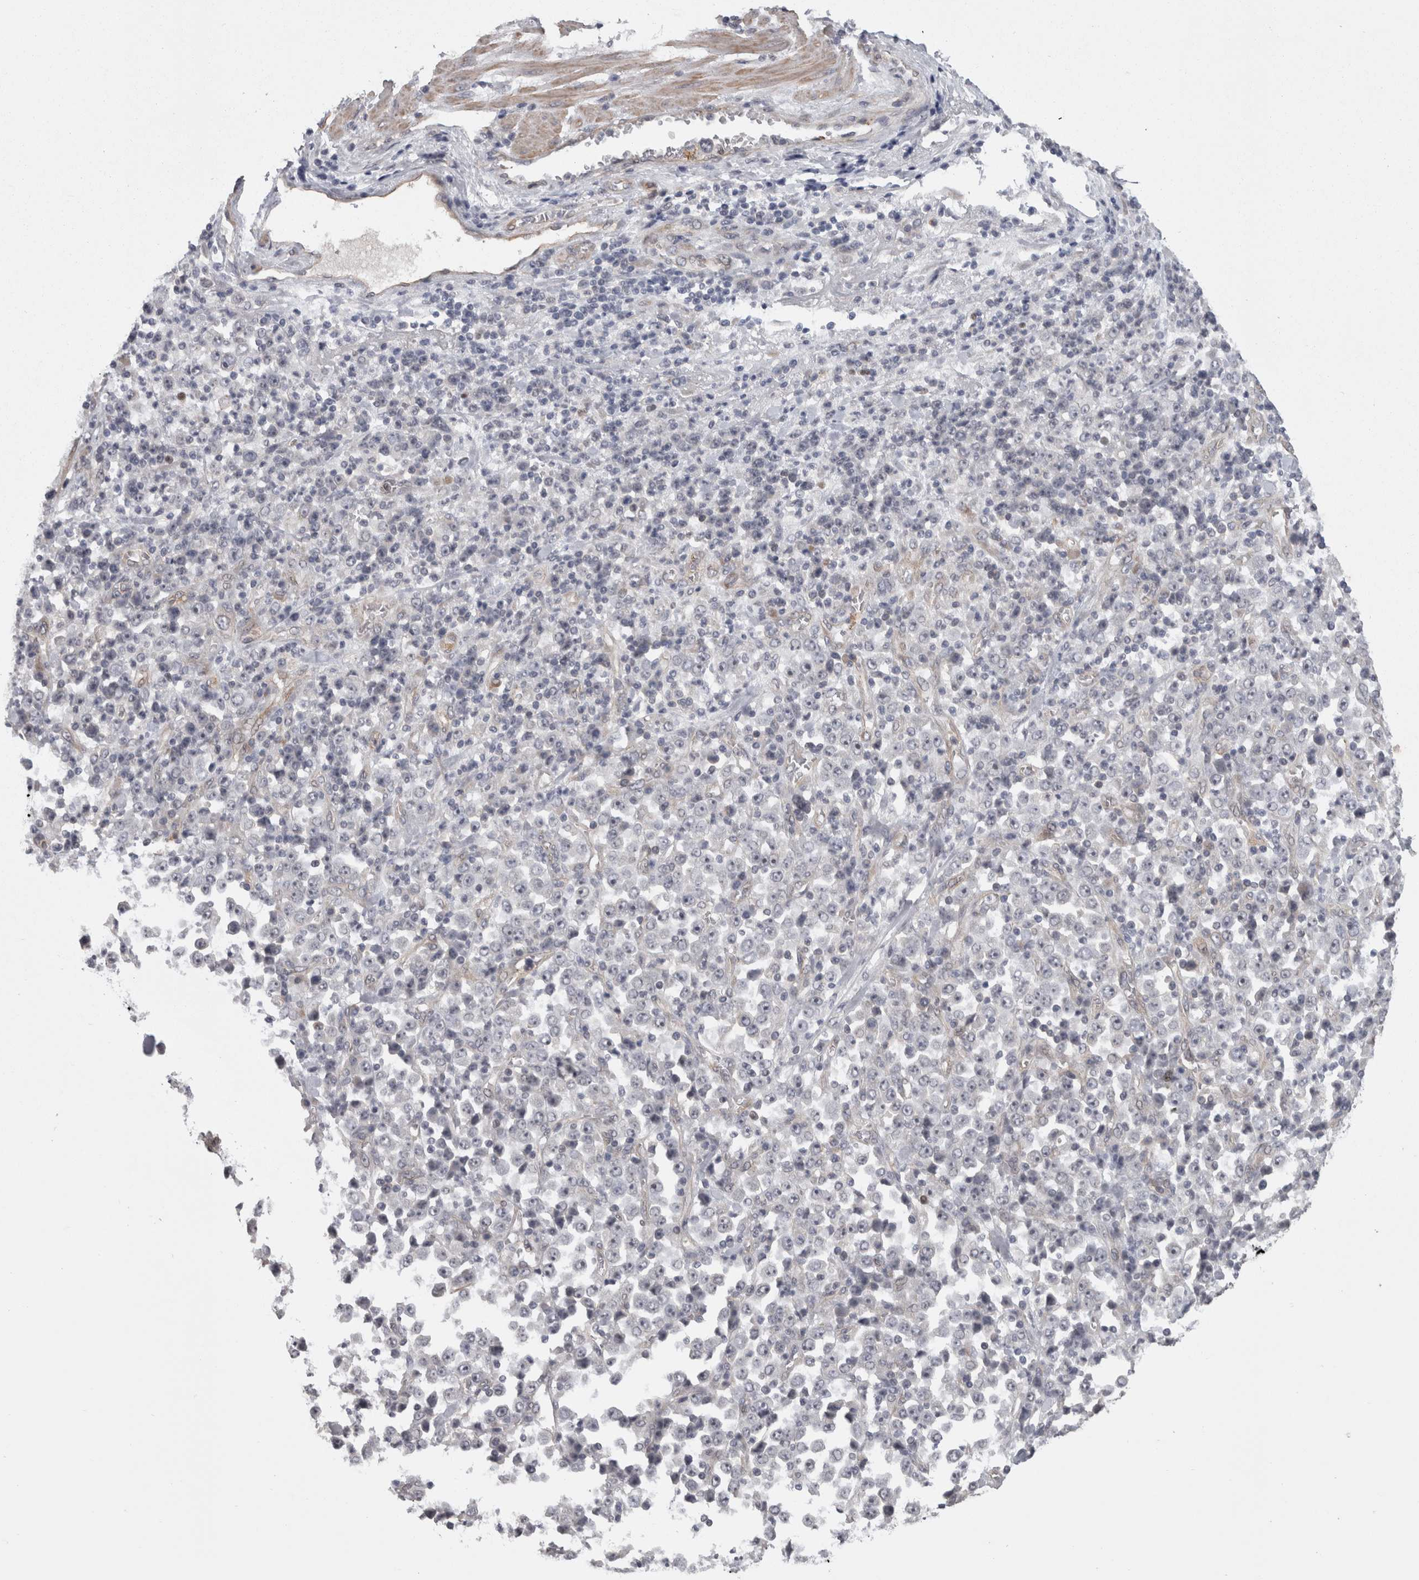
{"staining": {"intensity": "negative", "quantity": "none", "location": "none"}, "tissue": "stomach cancer", "cell_type": "Tumor cells", "image_type": "cancer", "snomed": [{"axis": "morphology", "description": "Normal tissue, NOS"}, {"axis": "morphology", "description": "Adenocarcinoma, NOS"}, {"axis": "topography", "description": "Stomach, upper"}, {"axis": "topography", "description": "Stomach"}], "caption": "Tumor cells are negative for protein expression in human stomach cancer. (Brightfield microscopy of DAB (3,3'-diaminobenzidine) immunohistochemistry at high magnification).", "gene": "RMDN1", "patient": {"sex": "male", "age": 59}}